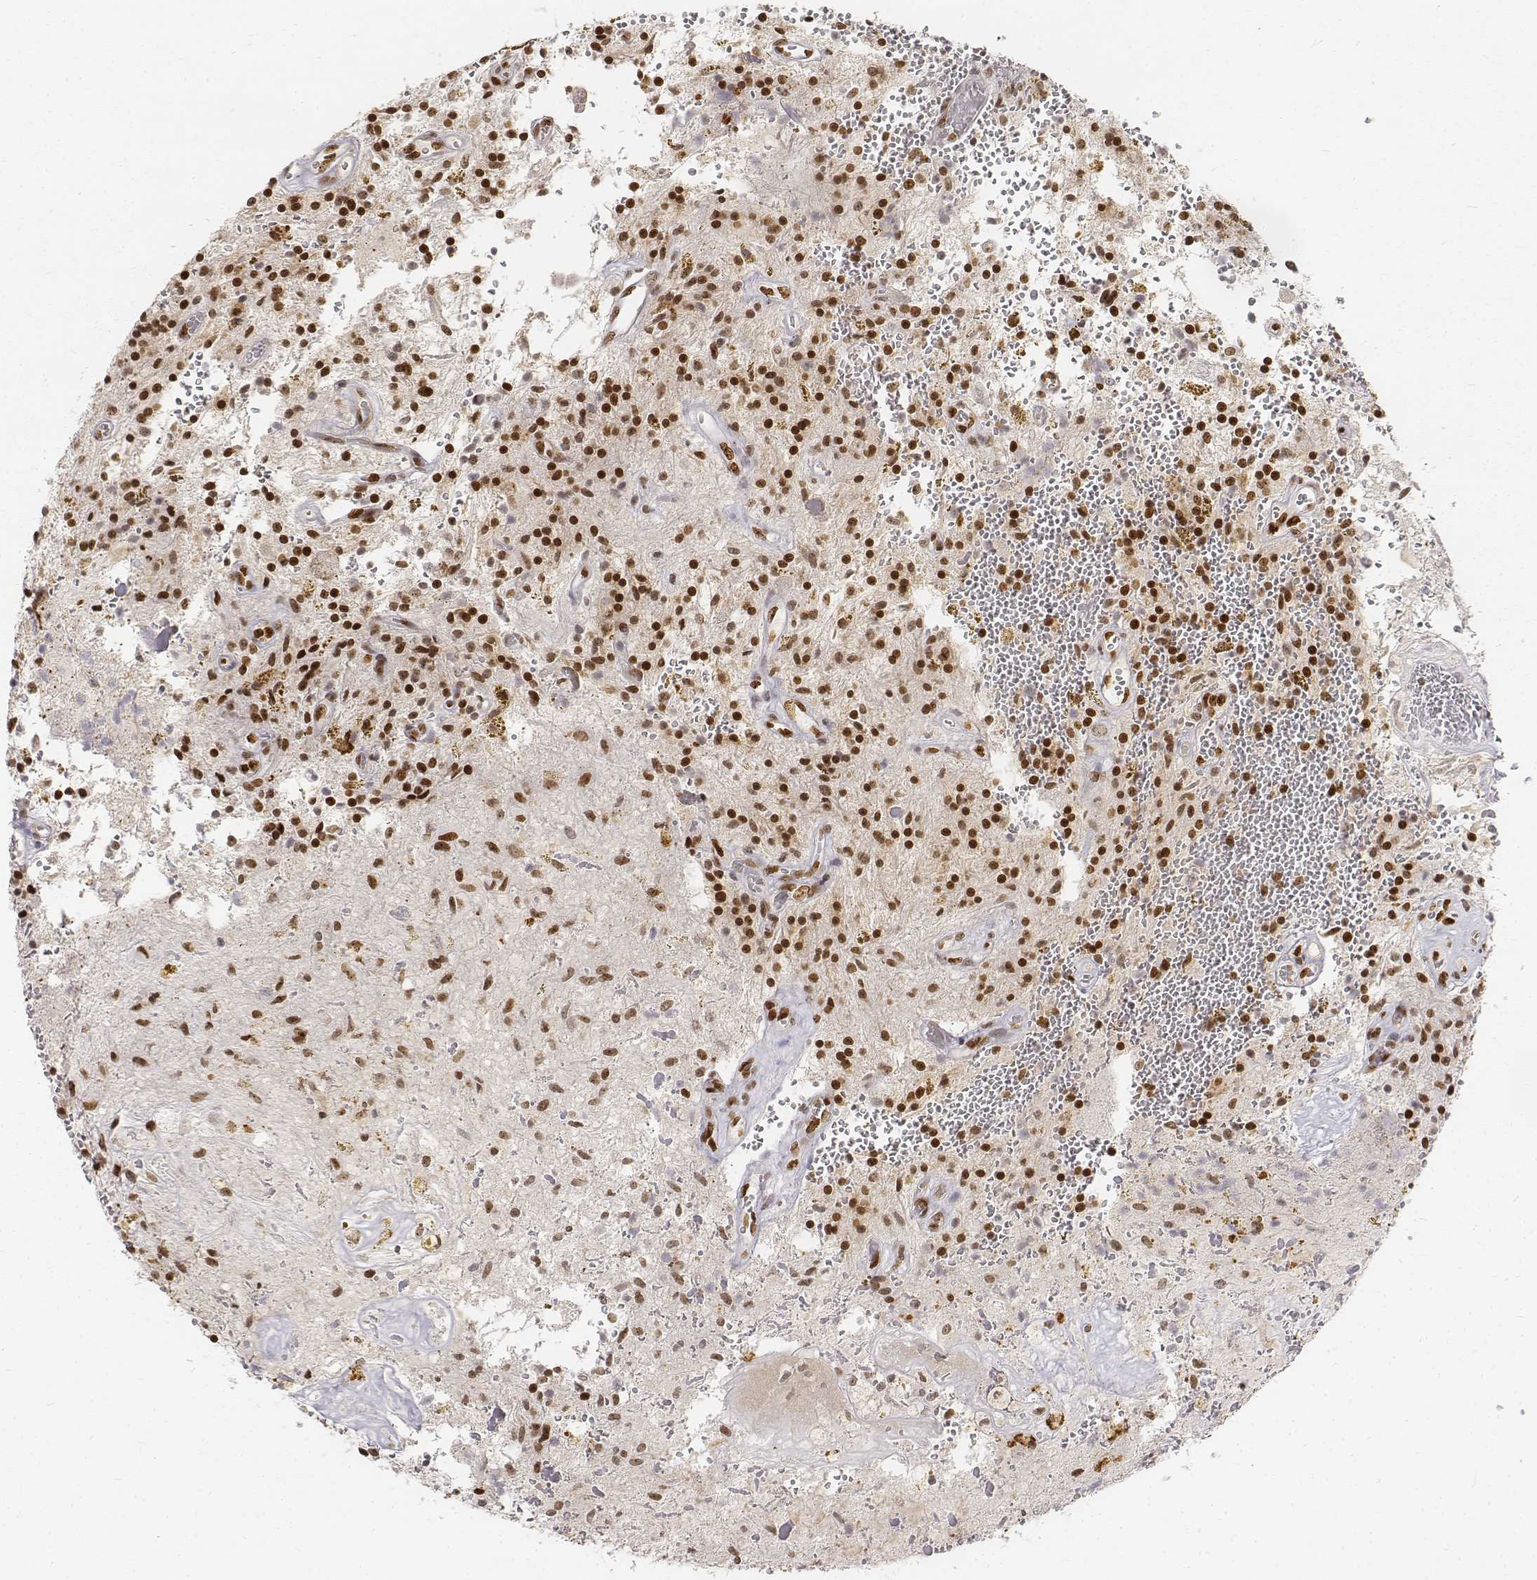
{"staining": {"intensity": "strong", "quantity": ">75%", "location": "nuclear"}, "tissue": "glioma", "cell_type": "Tumor cells", "image_type": "cancer", "snomed": [{"axis": "morphology", "description": "Glioma, malignant, Low grade"}, {"axis": "topography", "description": "Cerebellum"}], "caption": "Immunohistochemistry (IHC) of human malignant glioma (low-grade) reveals high levels of strong nuclear staining in approximately >75% of tumor cells. (Stains: DAB in brown, nuclei in blue, Microscopy: brightfield microscopy at high magnification).", "gene": "PHF6", "patient": {"sex": "female", "age": 14}}